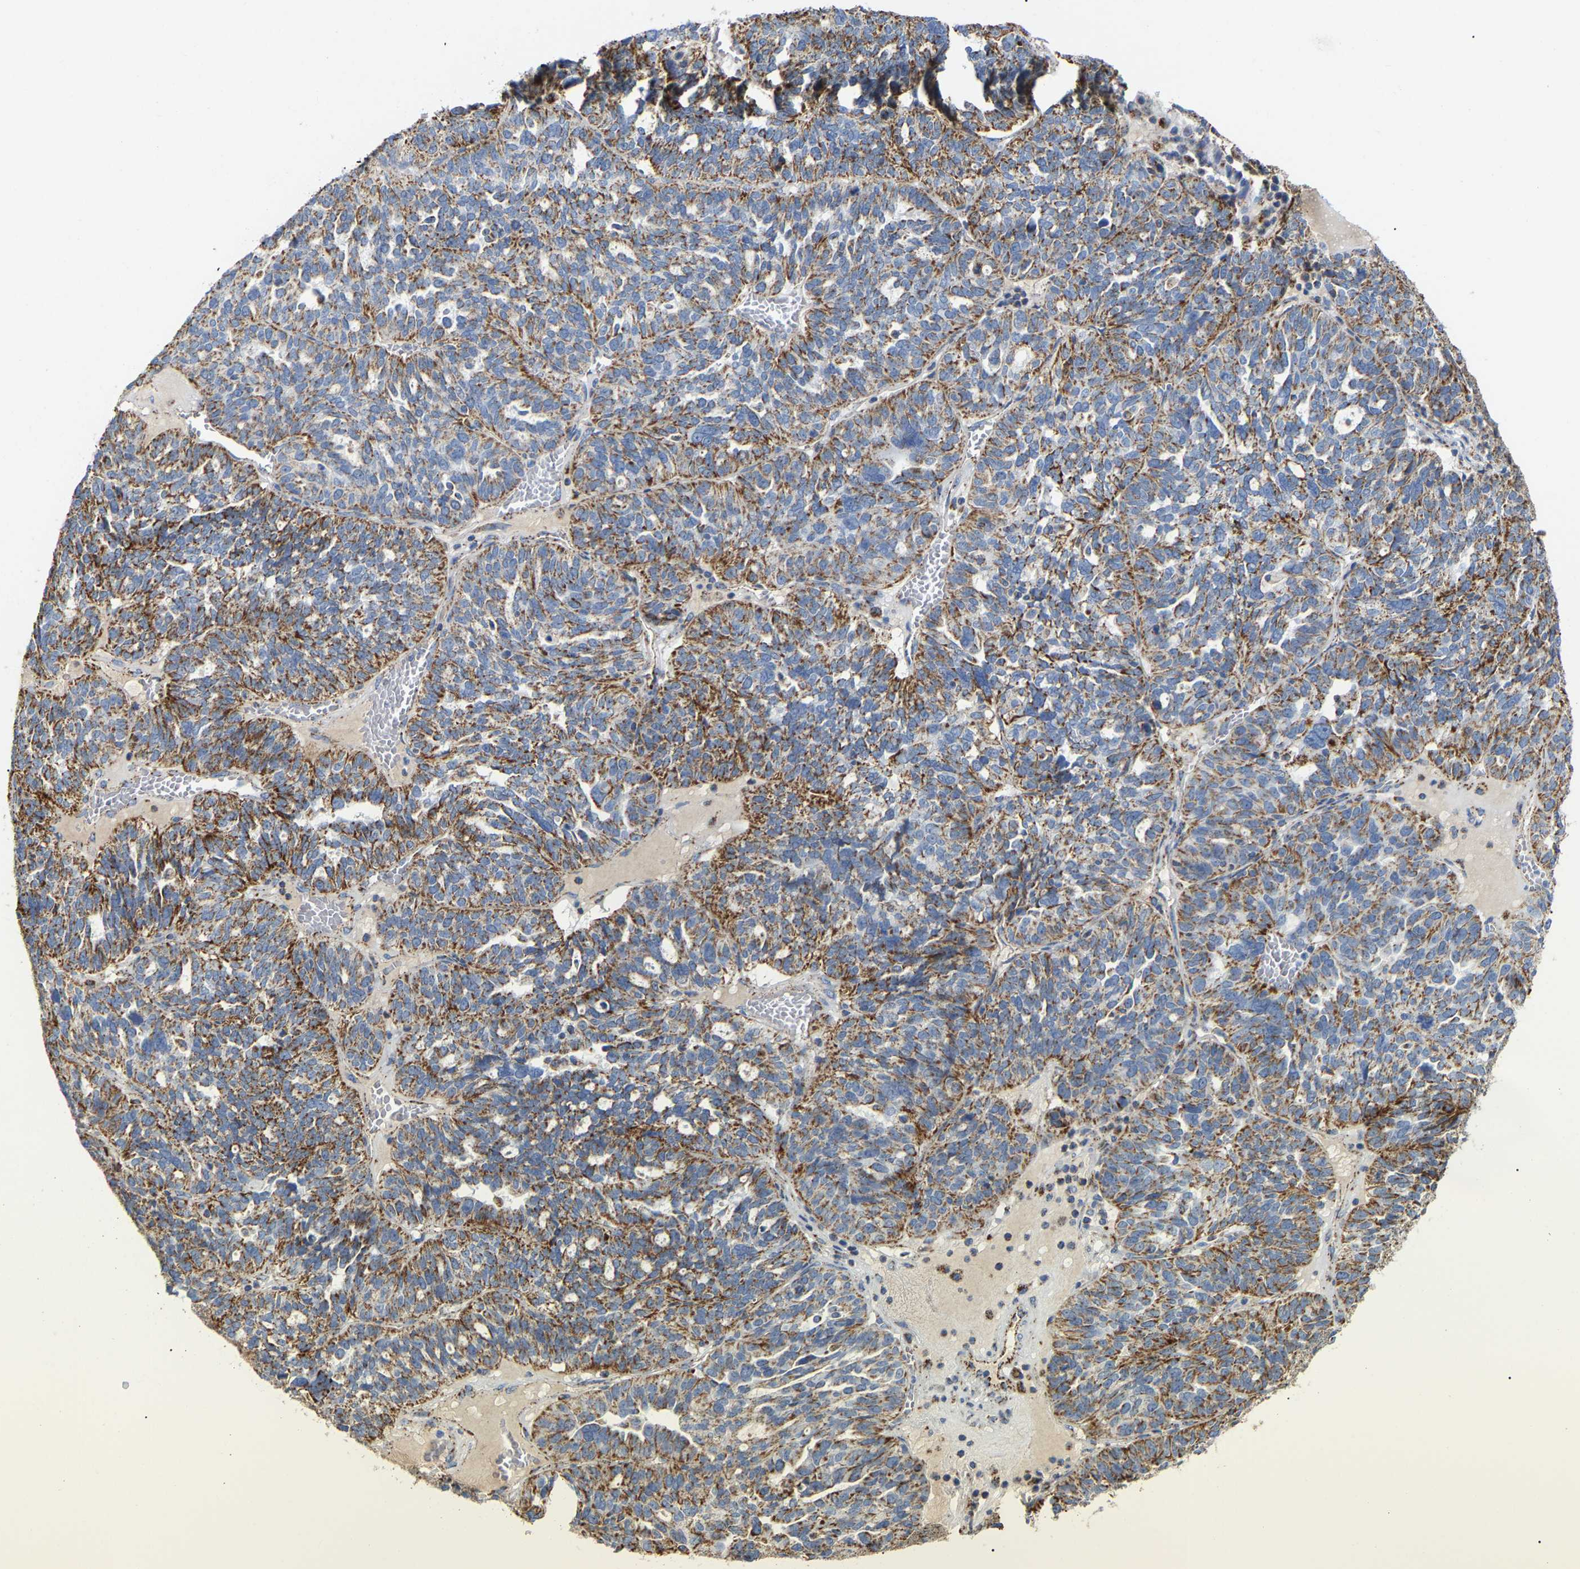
{"staining": {"intensity": "moderate", "quantity": ">75%", "location": "cytoplasmic/membranous"}, "tissue": "ovarian cancer", "cell_type": "Tumor cells", "image_type": "cancer", "snomed": [{"axis": "morphology", "description": "Cystadenocarcinoma, serous, NOS"}, {"axis": "topography", "description": "Ovary"}], "caption": "Protein expression analysis of human ovarian serous cystadenocarcinoma reveals moderate cytoplasmic/membranous staining in about >75% of tumor cells.", "gene": "HIBADH", "patient": {"sex": "female", "age": 59}}